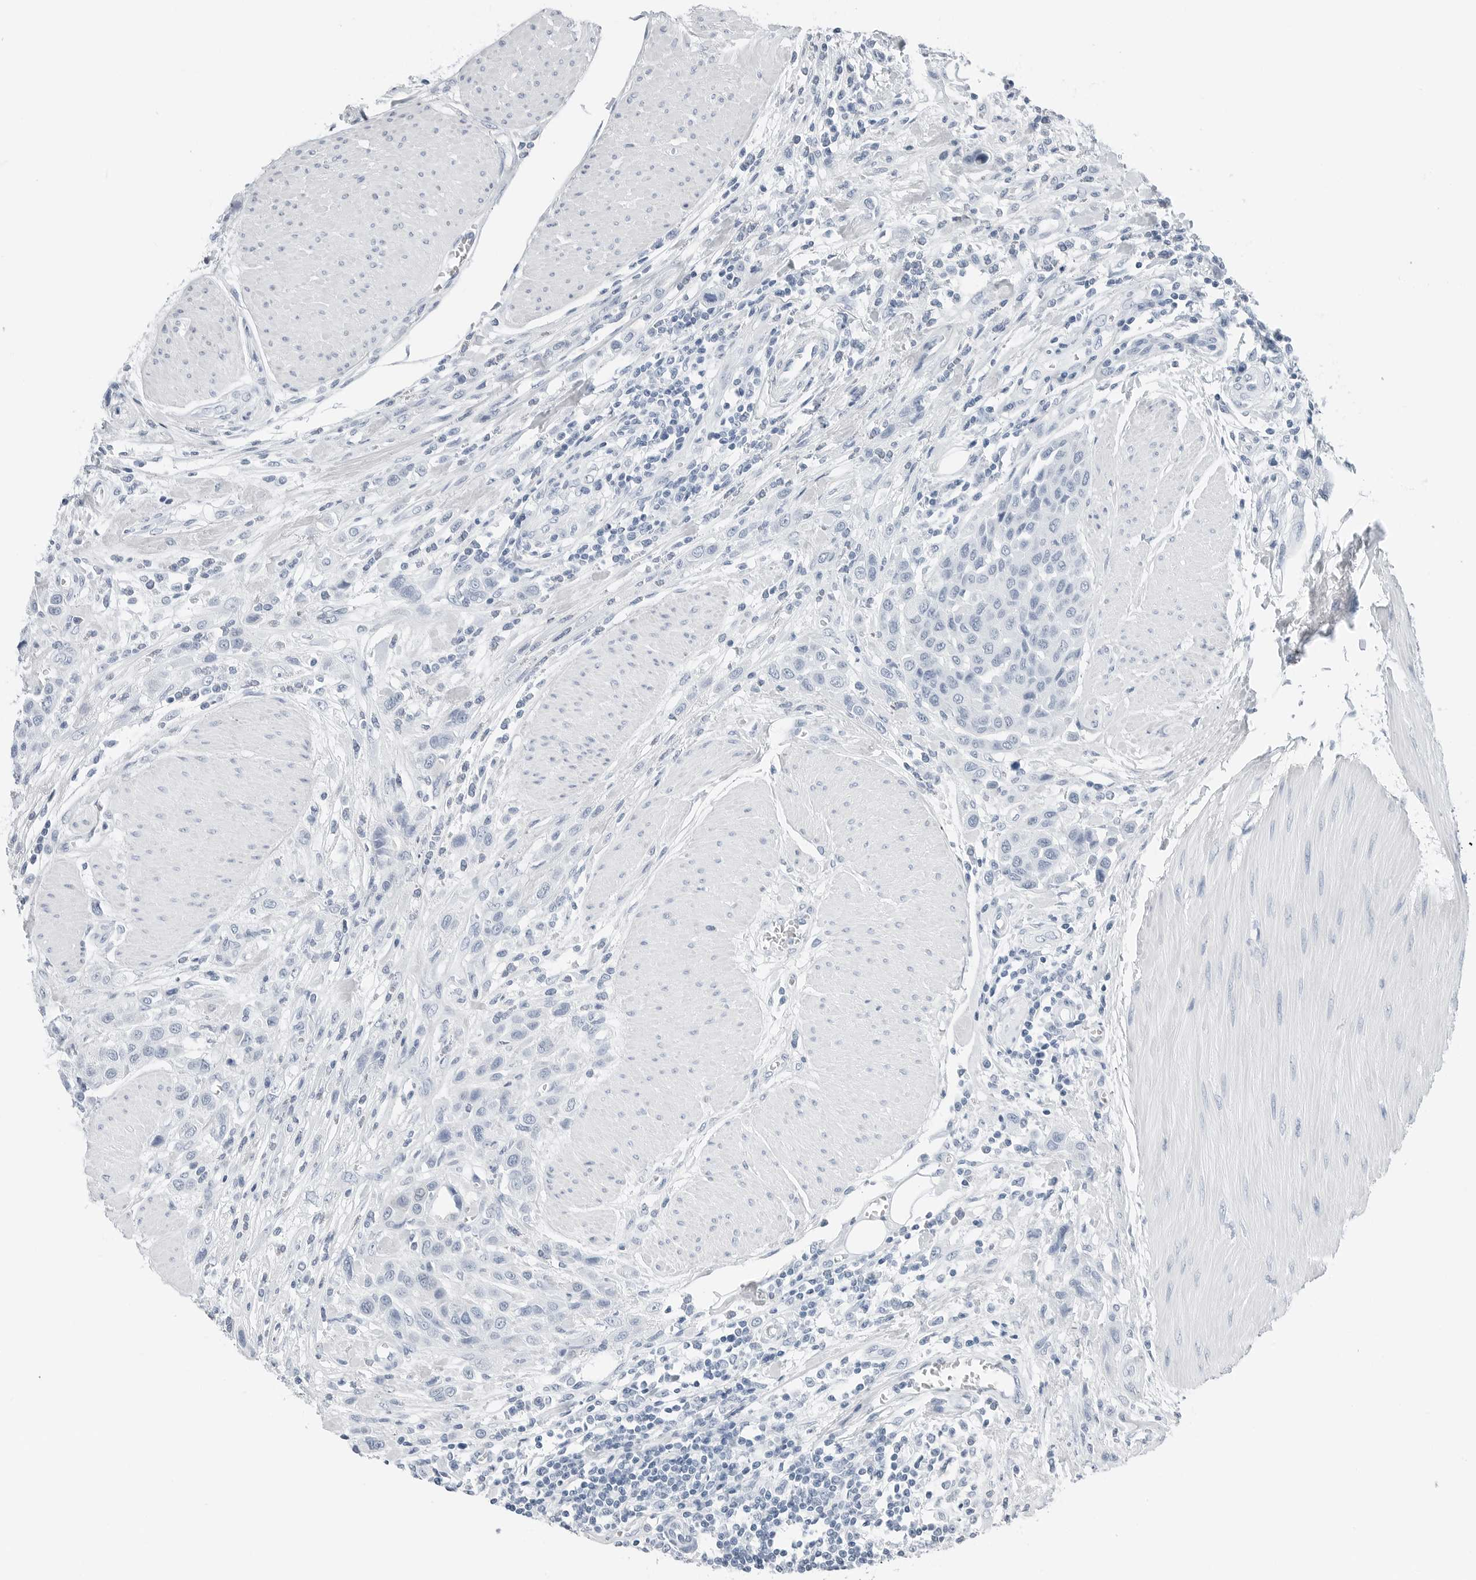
{"staining": {"intensity": "negative", "quantity": "none", "location": "none"}, "tissue": "urothelial cancer", "cell_type": "Tumor cells", "image_type": "cancer", "snomed": [{"axis": "morphology", "description": "Urothelial carcinoma, High grade"}, {"axis": "topography", "description": "Urinary bladder"}], "caption": "DAB (3,3'-diaminobenzidine) immunohistochemical staining of human urothelial cancer displays no significant staining in tumor cells.", "gene": "SLPI", "patient": {"sex": "male", "age": 50}}